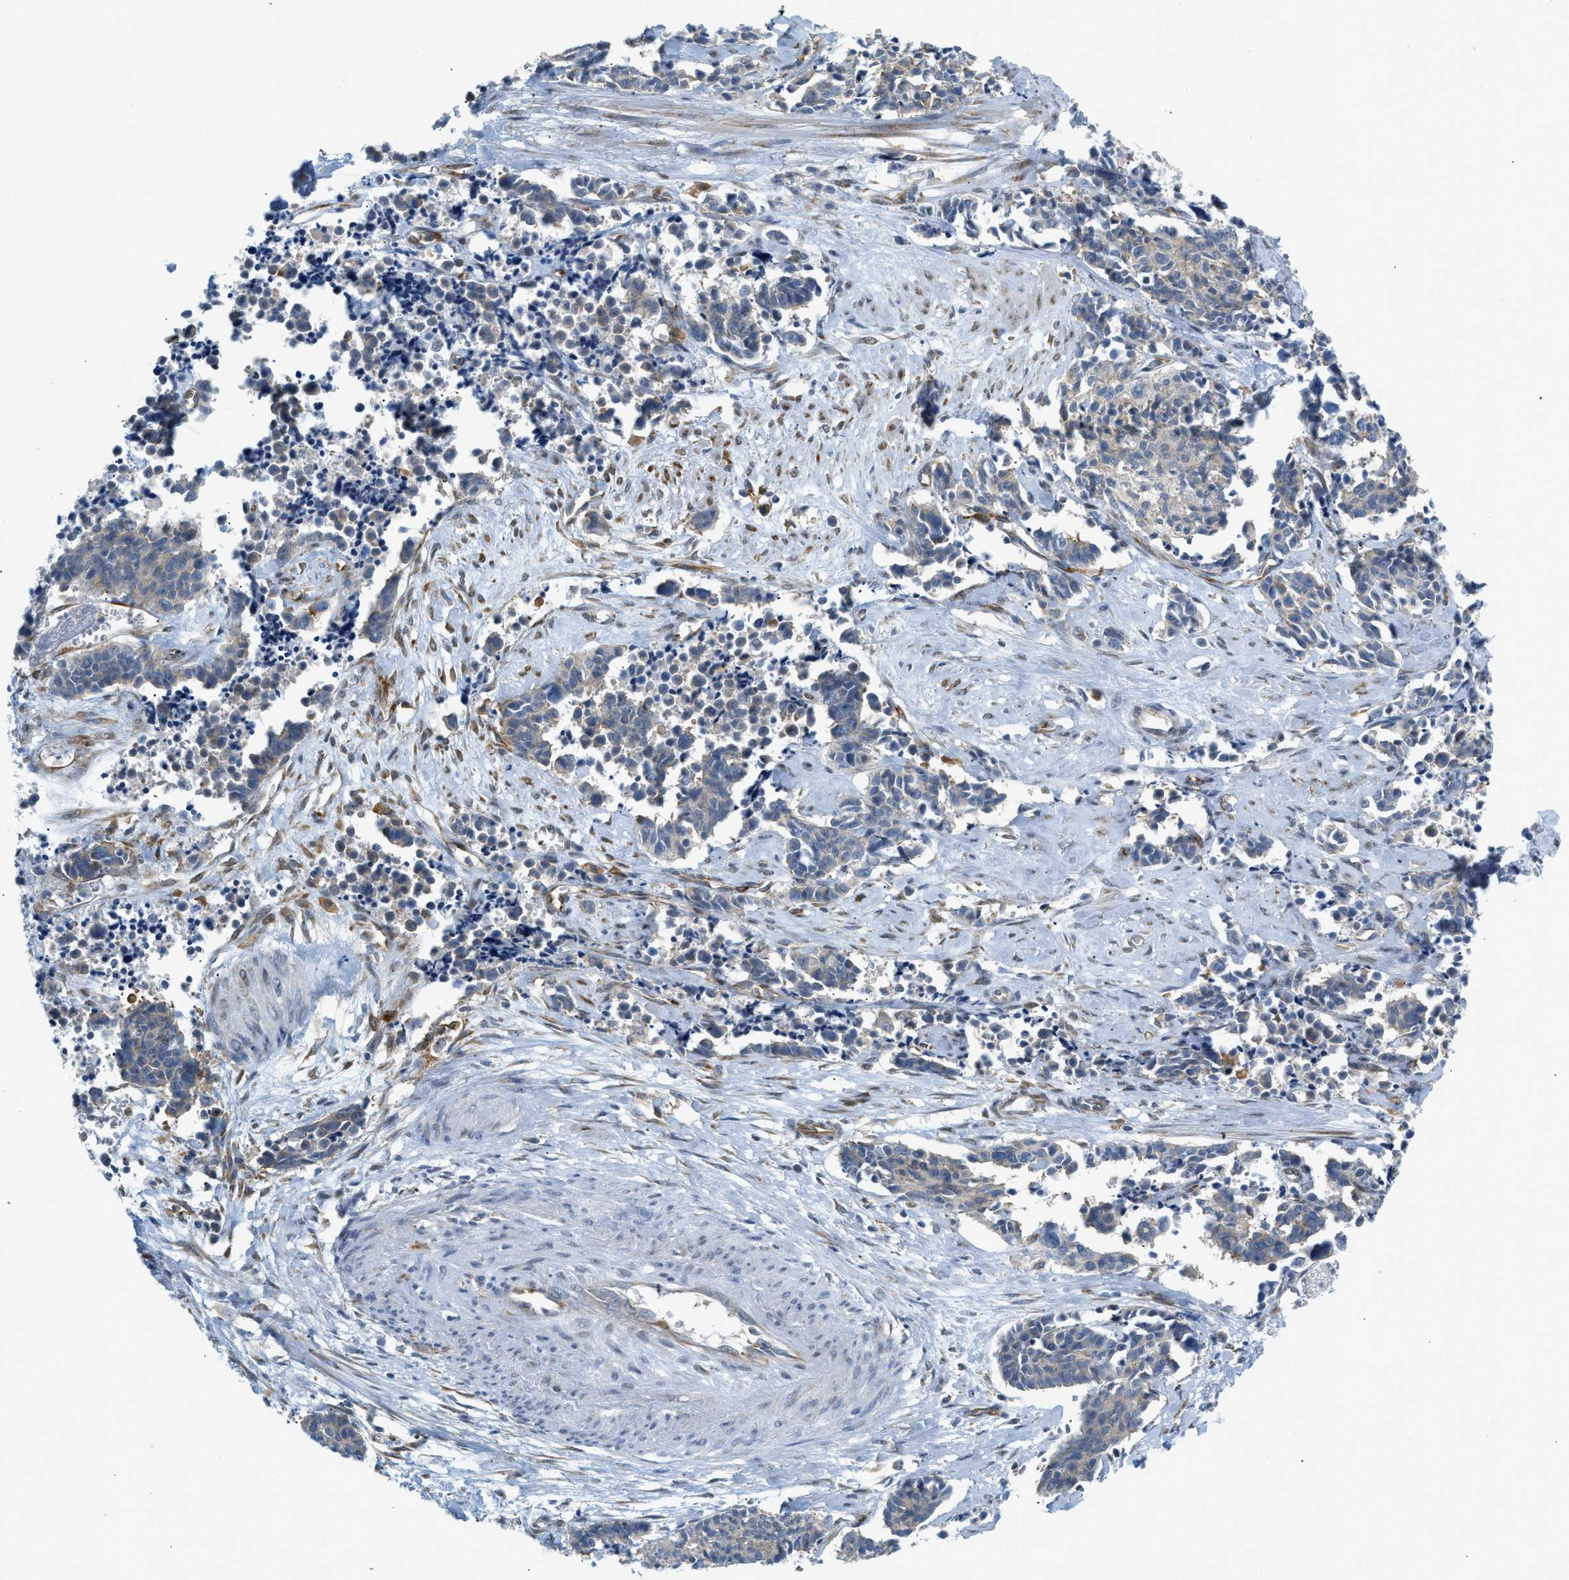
{"staining": {"intensity": "weak", "quantity": "<25%", "location": "cytoplasmic/membranous"}, "tissue": "cervical cancer", "cell_type": "Tumor cells", "image_type": "cancer", "snomed": [{"axis": "morphology", "description": "Squamous cell carcinoma, NOS"}, {"axis": "topography", "description": "Cervix"}], "caption": "High power microscopy micrograph of an immunohistochemistry photomicrograph of cervical cancer, revealing no significant positivity in tumor cells. Nuclei are stained in blue.", "gene": "ZNF408", "patient": {"sex": "female", "age": 35}}